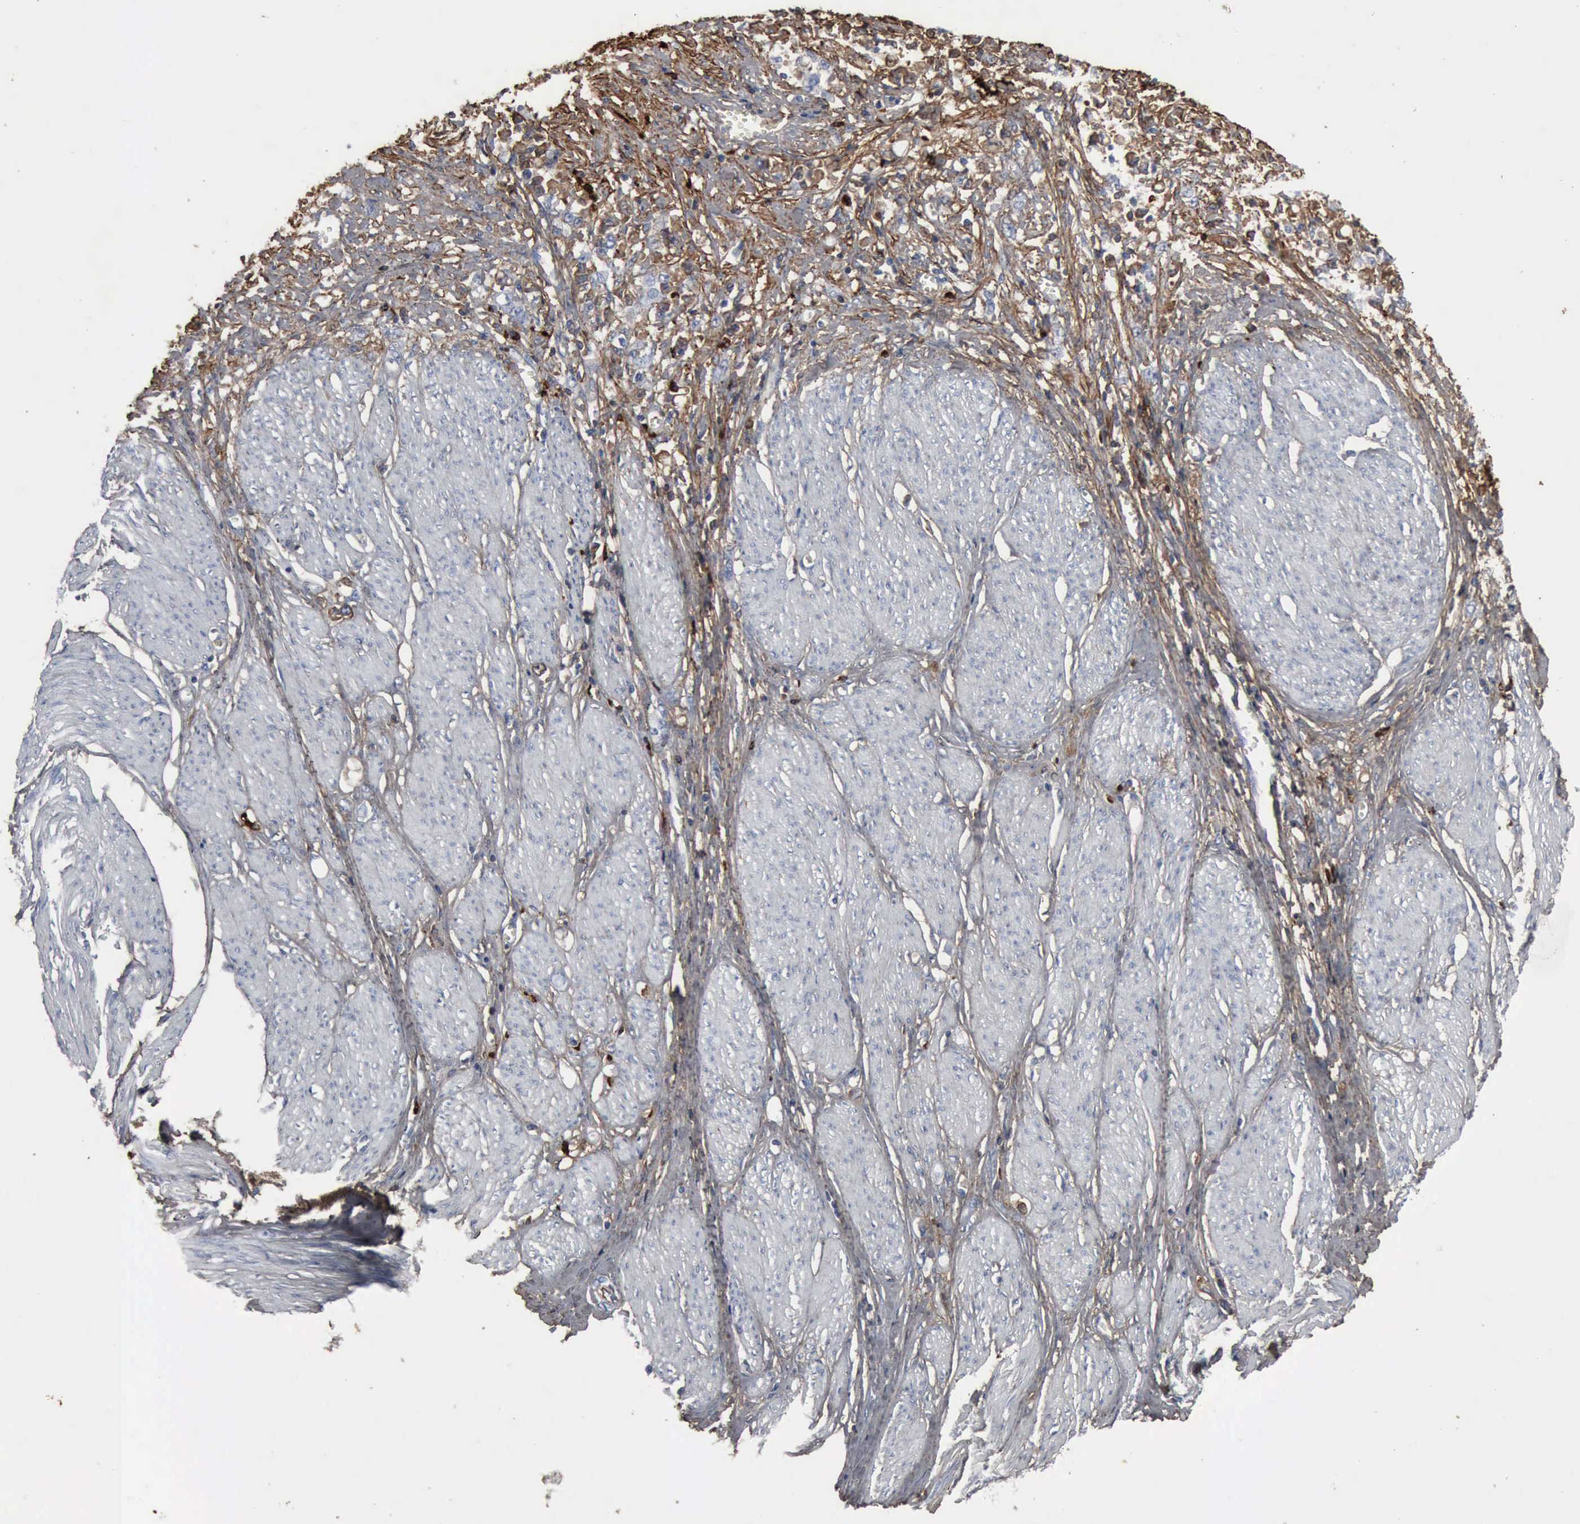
{"staining": {"intensity": "weak", "quantity": "25%-75%", "location": "cytoplasmic/membranous"}, "tissue": "stomach cancer", "cell_type": "Tumor cells", "image_type": "cancer", "snomed": [{"axis": "morphology", "description": "Adenocarcinoma, NOS"}, {"axis": "topography", "description": "Stomach"}], "caption": "Tumor cells exhibit low levels of weak cytoplasmic/membranous positivity in about 25%-75% of cells in human stomach cancer (adenocarcinoma).", "gene": "FN1", "patient": {"sex": "male", "age": 72}}